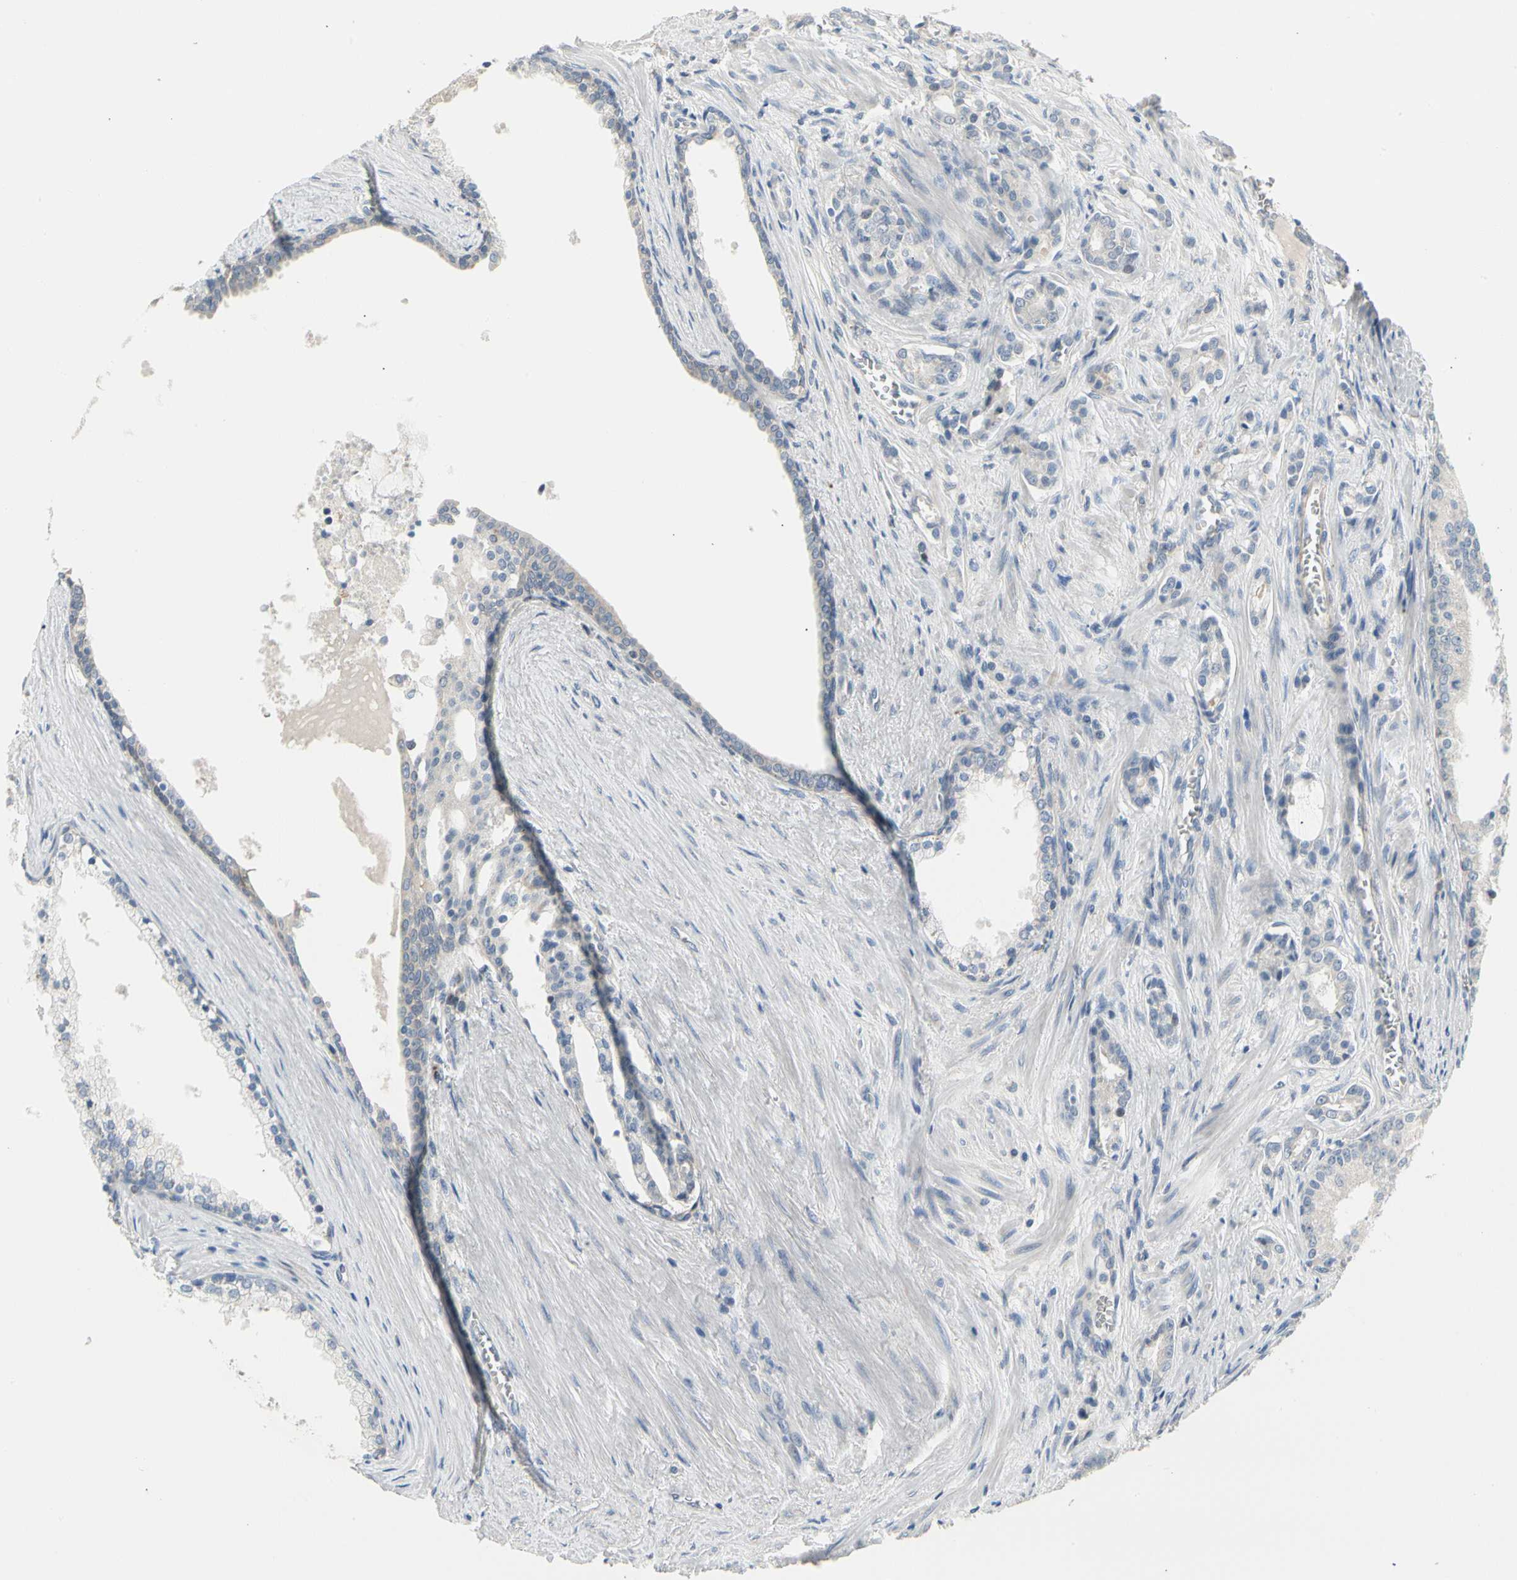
{"staining": {"intensity": "negative", "quantity": "none", "location": "none"}, "tissue": "prostate cancer", "cell_type": "Tumor cells", "image_type": "cancer", "snomed": [{"axis": "morphology", "description": "Adenocarcinoma, Low grade"}, {"axis": "topography", "description": "Prostate"}], "caption": "Image shows no significant protein positivity in tumor cells of low-grade adenocarcinoma (prostate). (Brightfield microscopy of DAB immunohistochemistry at high magnification).", "gene": "NFASC", "patient": {"sex": "male", "age": 58}}